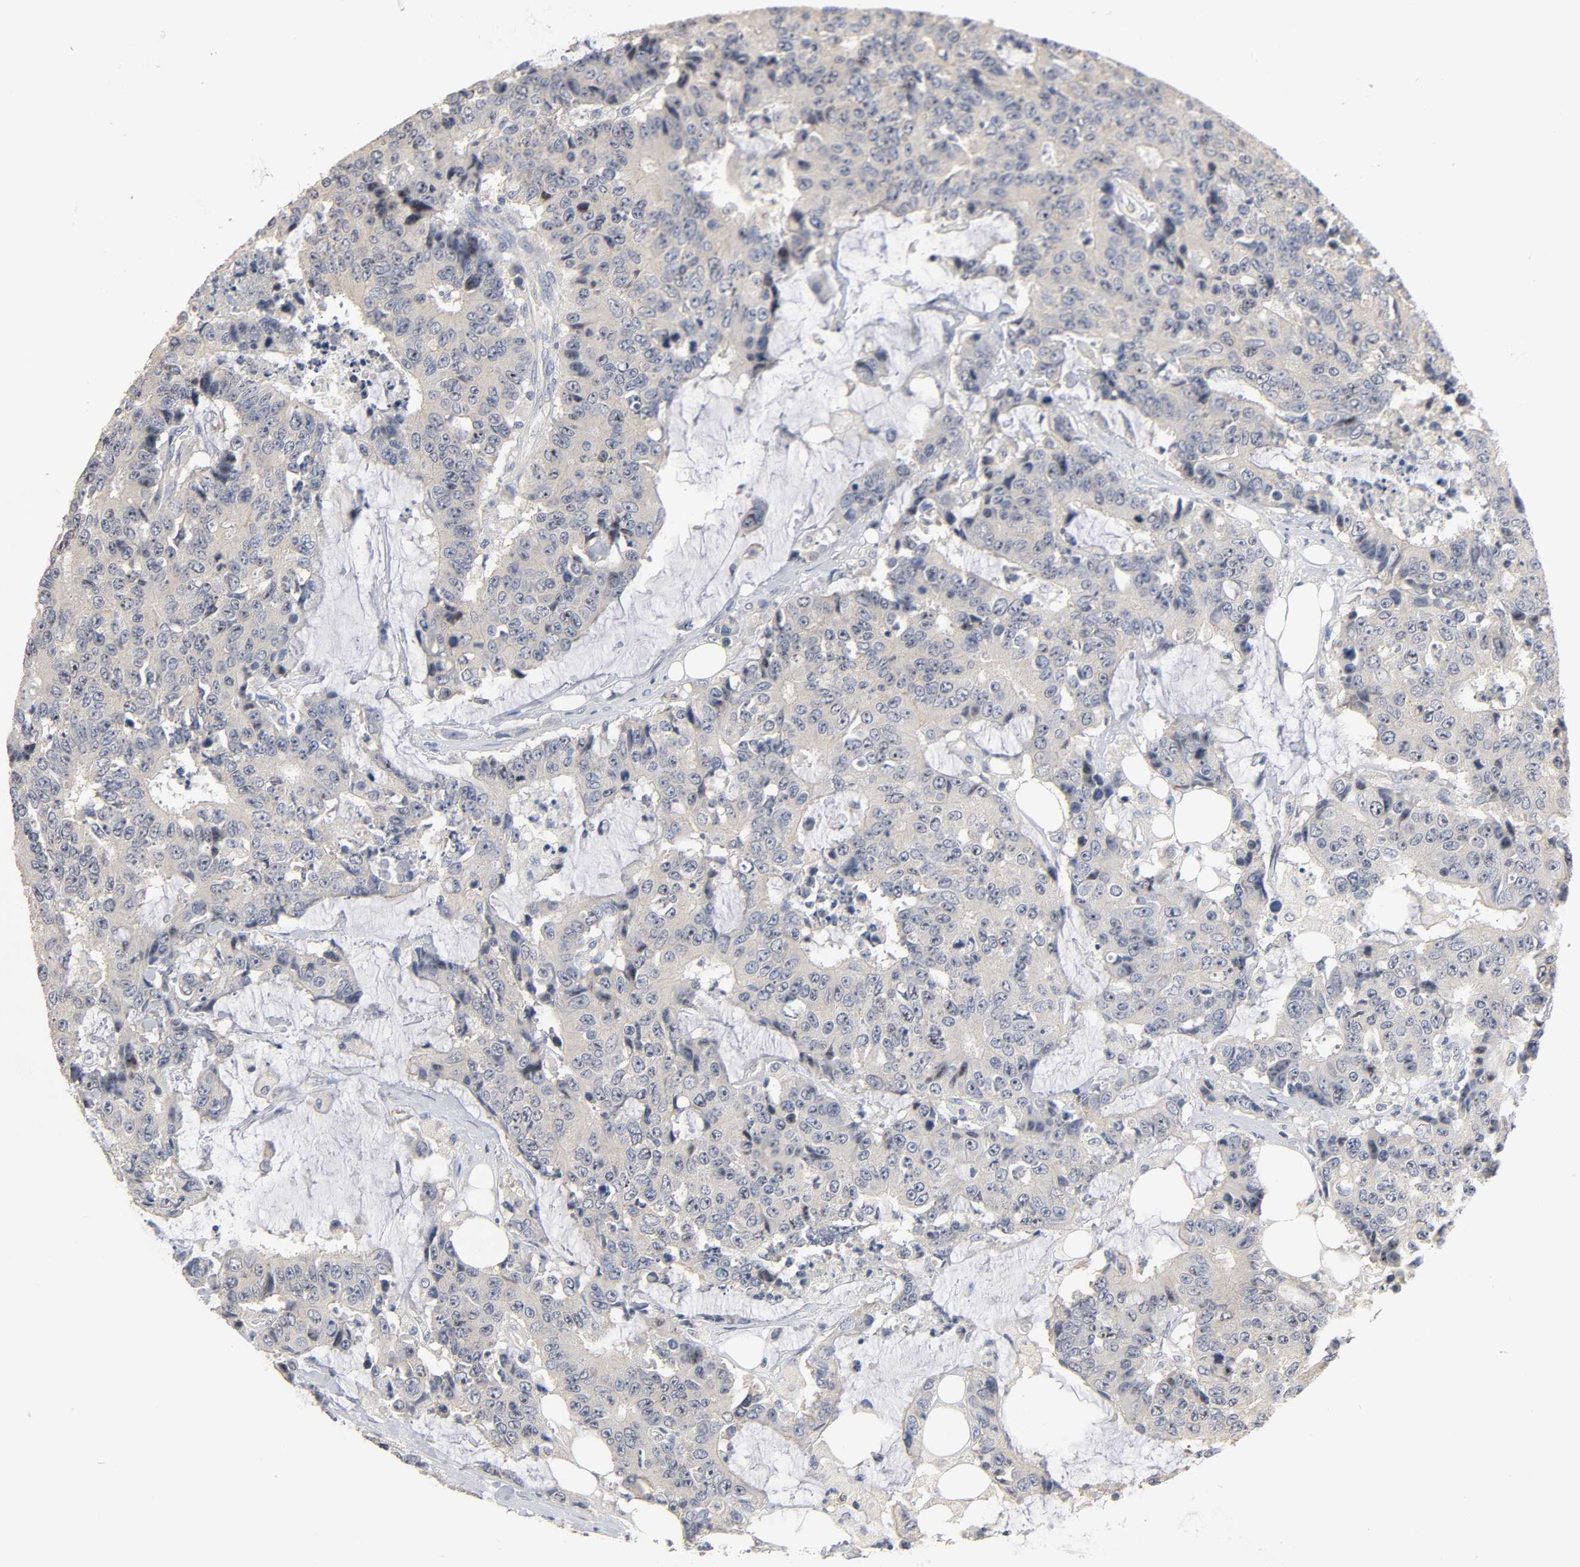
{"staining": {"intensity": "negative", "quantity": "none", "location": "none"}, "tissue": "colorectal cancer", "cell_type": "Tumor cells", "image_type": "cancer", "snomed": [{"axis": "morphology", "description": "Adenocarcinoma, NOS"}, {"axis": "topography", "description": "Colon"}], "caption": "Colorectal adenocarcinoma was stained to show a protein in brown. There is no significant positivity in tumor cells.", "gene": "SLC10A2", "patient": {"sex": "female", "age": 86}}